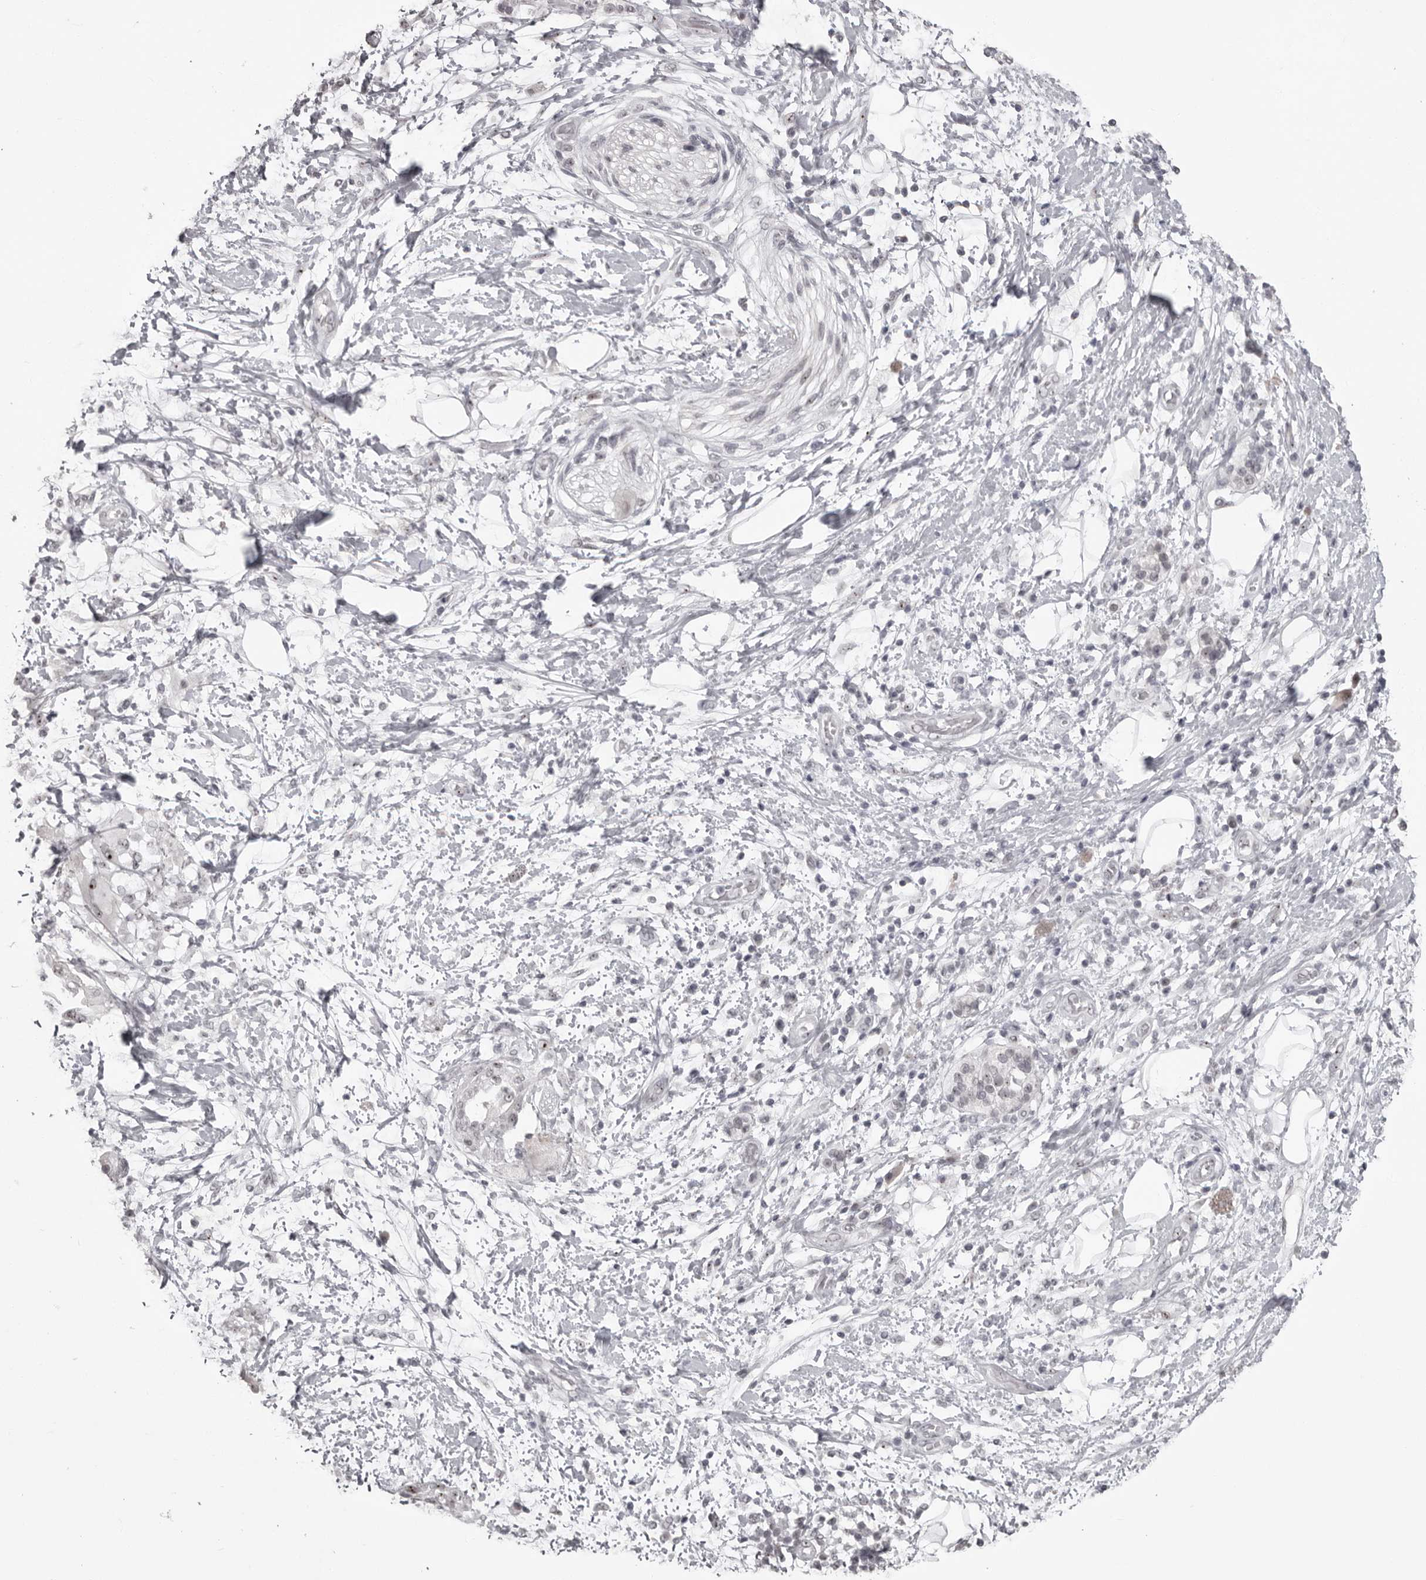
{"staining": {"intensity": "negative", "quantity": "none", "location": "none"}, "tissue": "adipose tissue", "cell_type": "Adipocytes", "image_type": "normal", "snomed": [{"axis": "morphology", "description": "Normal tissue, NOS"}, {"axis": "morphology", "description": "Adenocarcinoma, NOS"}, {"axis": "topography", "description": "Duodenum"}, {"axis": "topography", "description": "Peripheral nerve tissue"}], "caption": "This is an IHC image of unremarkable human adipose tissue. There is no positivity in adipocytes.", "gene": "HELZ", "patient": {"sex": "female", "age": 60}}